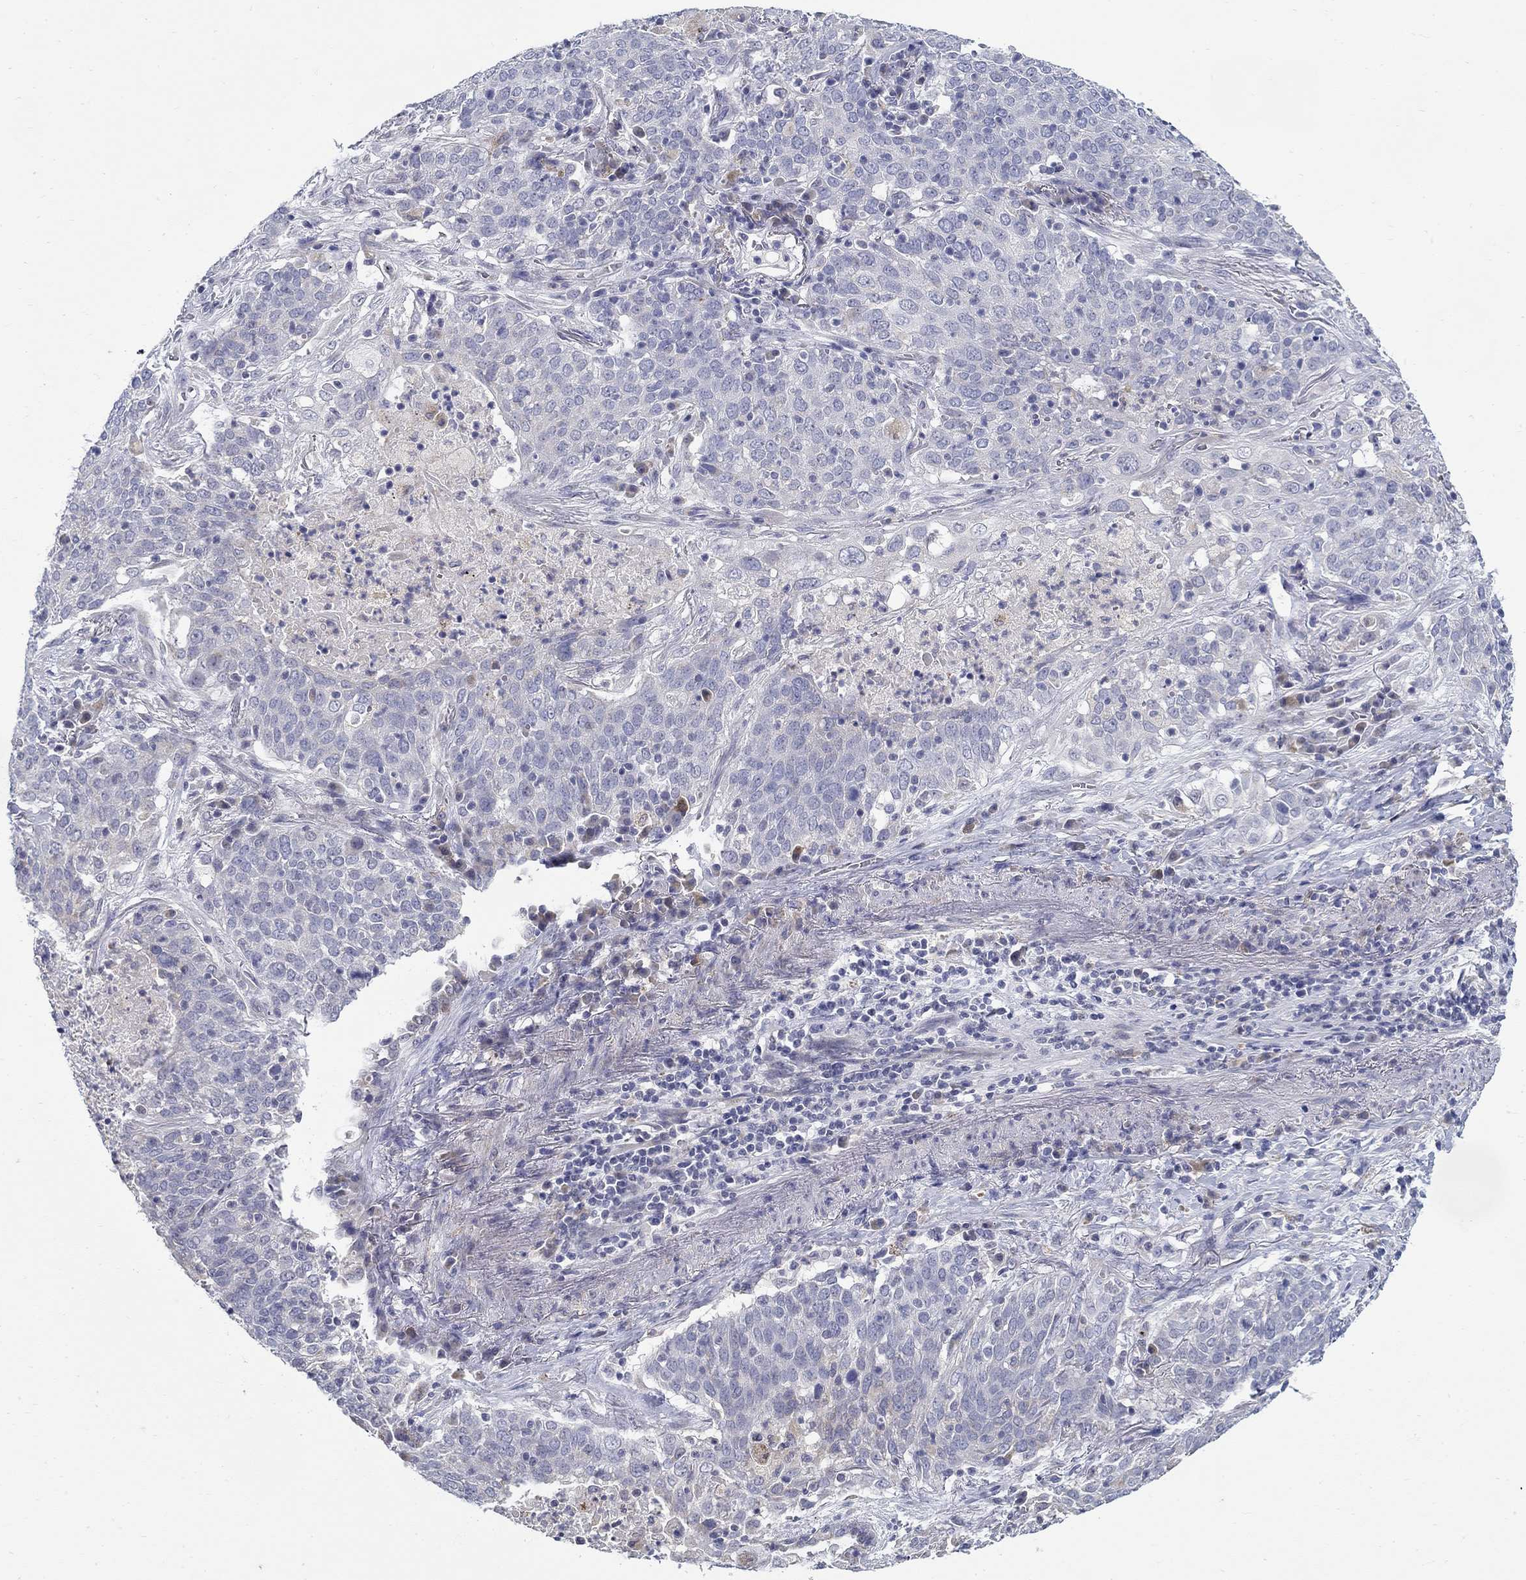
{"staining": {"intensity": "negative", "quantity": "none", "location": "none"}, "tissue": "lung cancer", "cell_type": "Tumor cells", "image_type": "cancer", "snomed": [{"axis": "morphology", "description": "Squamous cell carcinoma, NOS"}, {"axis": "topography", "description": "Lung"}], "caption": "Lung squamous cell carcinoma was stained to show a protein in brown. There is no significant positivity in tumor cells. (Stains: DAB IHC with hematoxylin counter stain, Microscopy: brightfield microscopy at high magnification).", "gene": "ABCA4", "patient": {"sex": "male", "age": 82}}